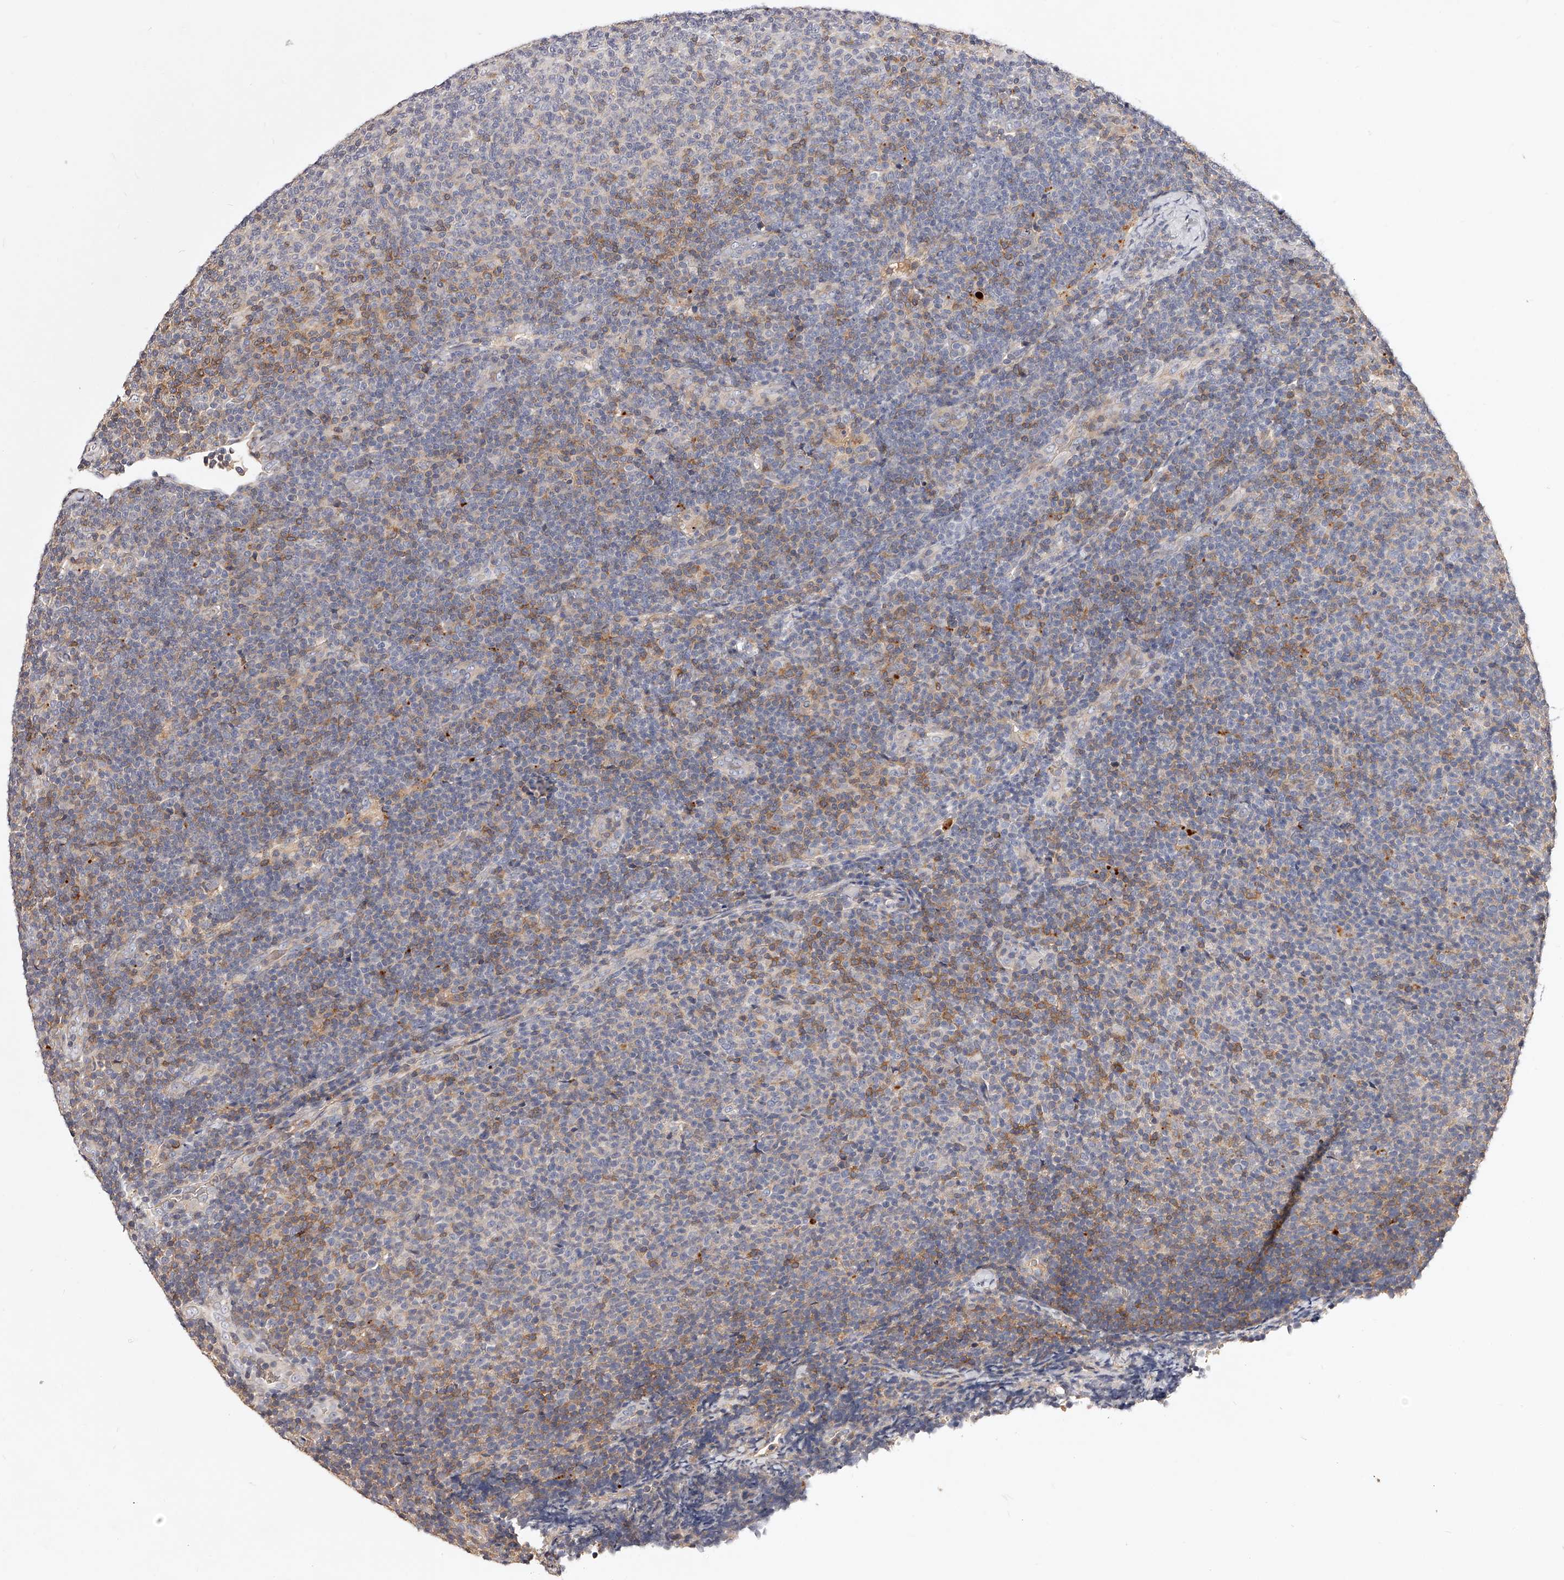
{"staining": {"intensity": "moderate", "quantity": "<25%", "location": "cytoplasmic/membranous"}, "tissue": "lymphoma", "cell_type": "Tumor cells", "image_type": "cancer", "snomed": [{"axis": "morphology", "description": "Malignant lymphoma, non-Hodgkin's type, Low grade"}, {"axis": "topography", "description": "Lymph node"}], "caption": "DAB (3,3'-diaminobenzidine) immunohistochemical staining of lymphoma displays moderate cytoplasmic/membranous protein positivity in approximately <25% of tumor cells.", "gene": "PHACTR1", "patient": {"sex": "male", "age": 66}}